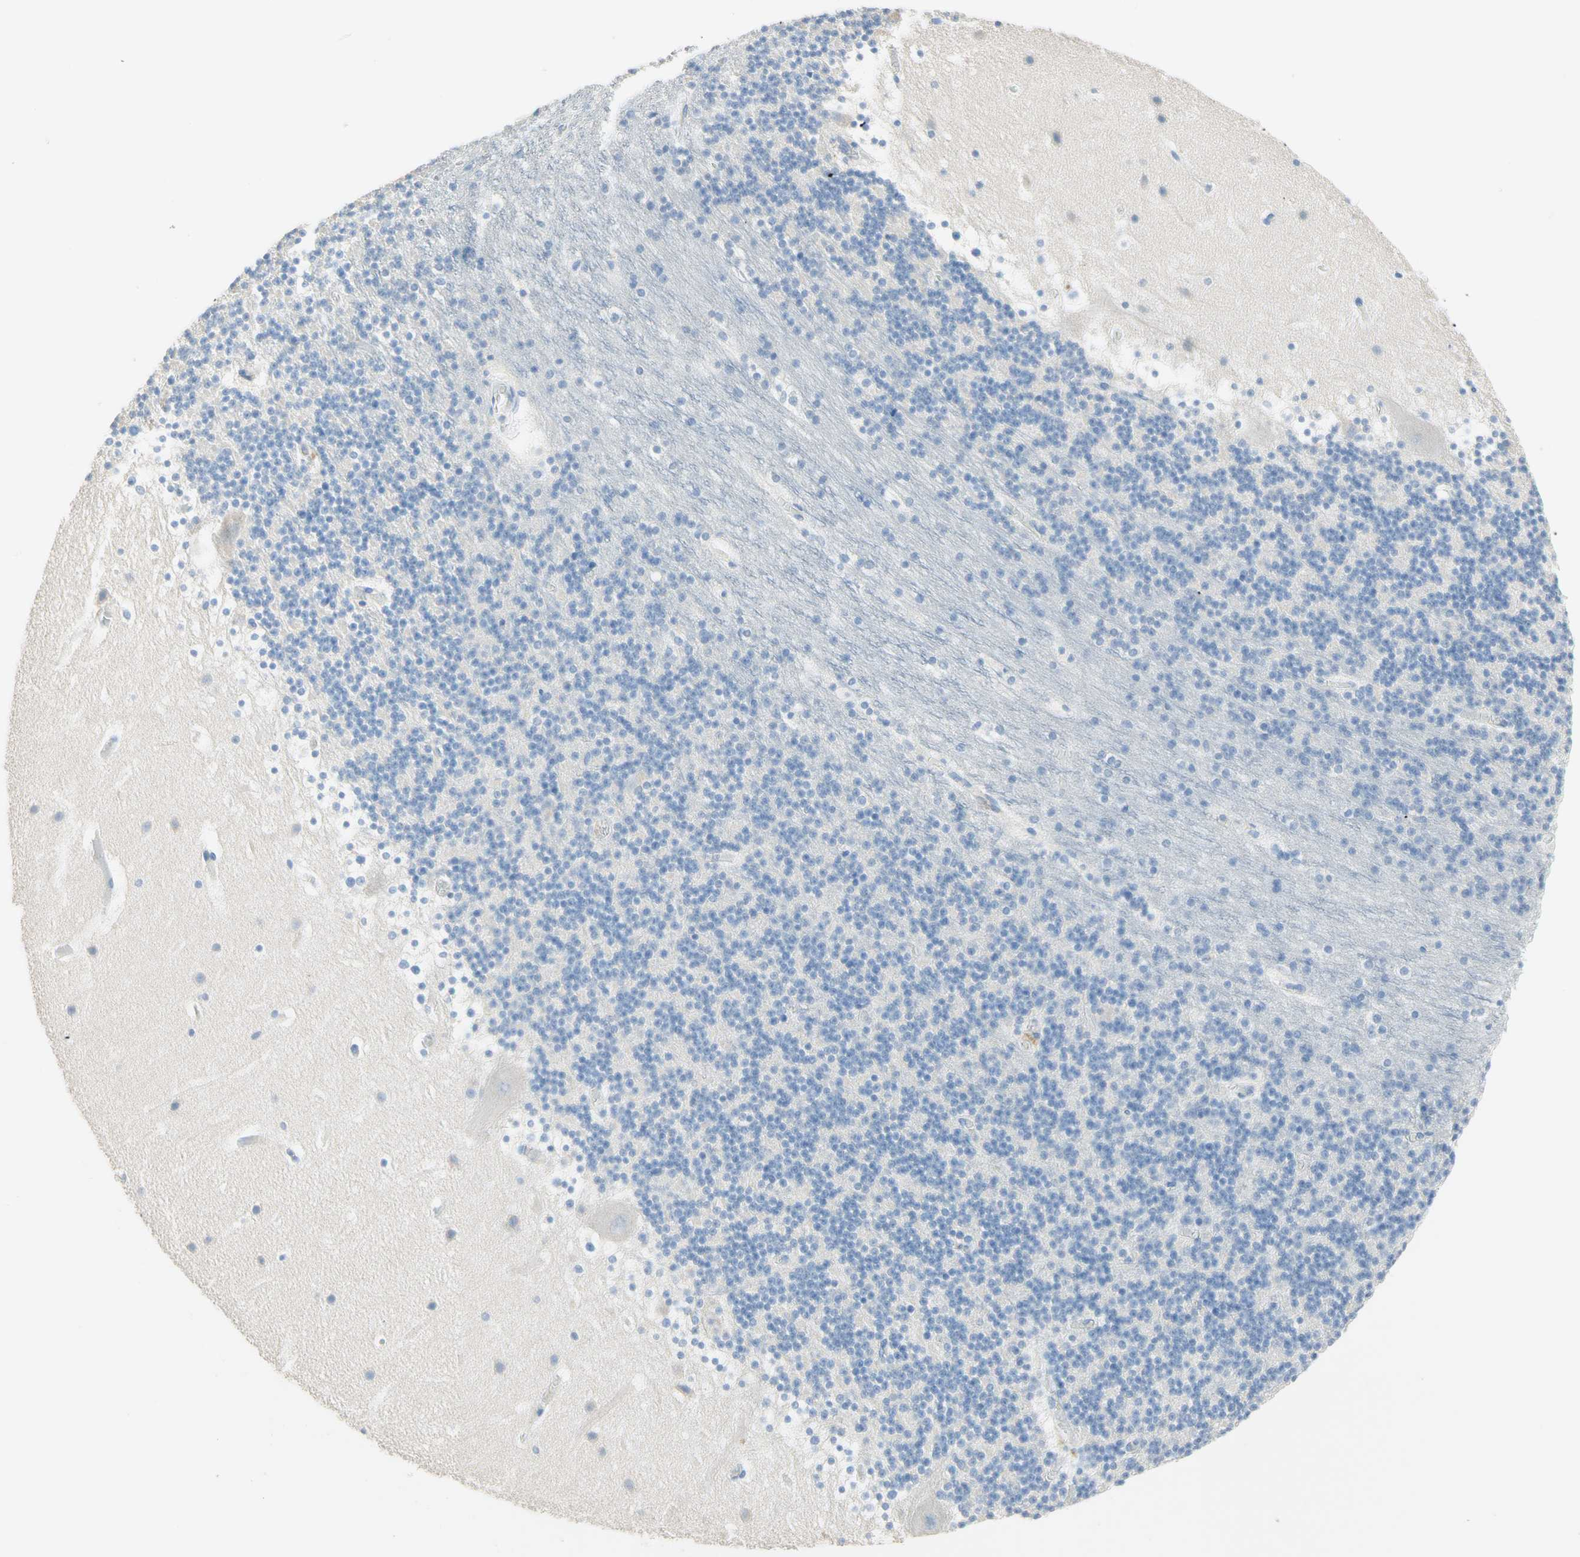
{"staining": {"intensity": "negative", "quantity": "none", "location": "none"}, "tissue": "cerebellum", "cell_type": "Cells in granular layer", "image_type": "normal", "snomed": [{"axis": "morphology", "description": "Normal tissue, NOS"}, {"axis": "topography", "description": "Cerebellum"}], "caption": "IHC image of normal human cerebellum stained for a protein (brown), which reveals no positivity in cells in granular layer. The staining was performed using DAB (3,3'-diaminobenzidine) to visualize the protein expression in brown, while the nuclei were stained in blue with hematoxylin (Magnification: 20x).", "gene": "NECTIN4", "patient": {"sex": "male", "age": 45}}